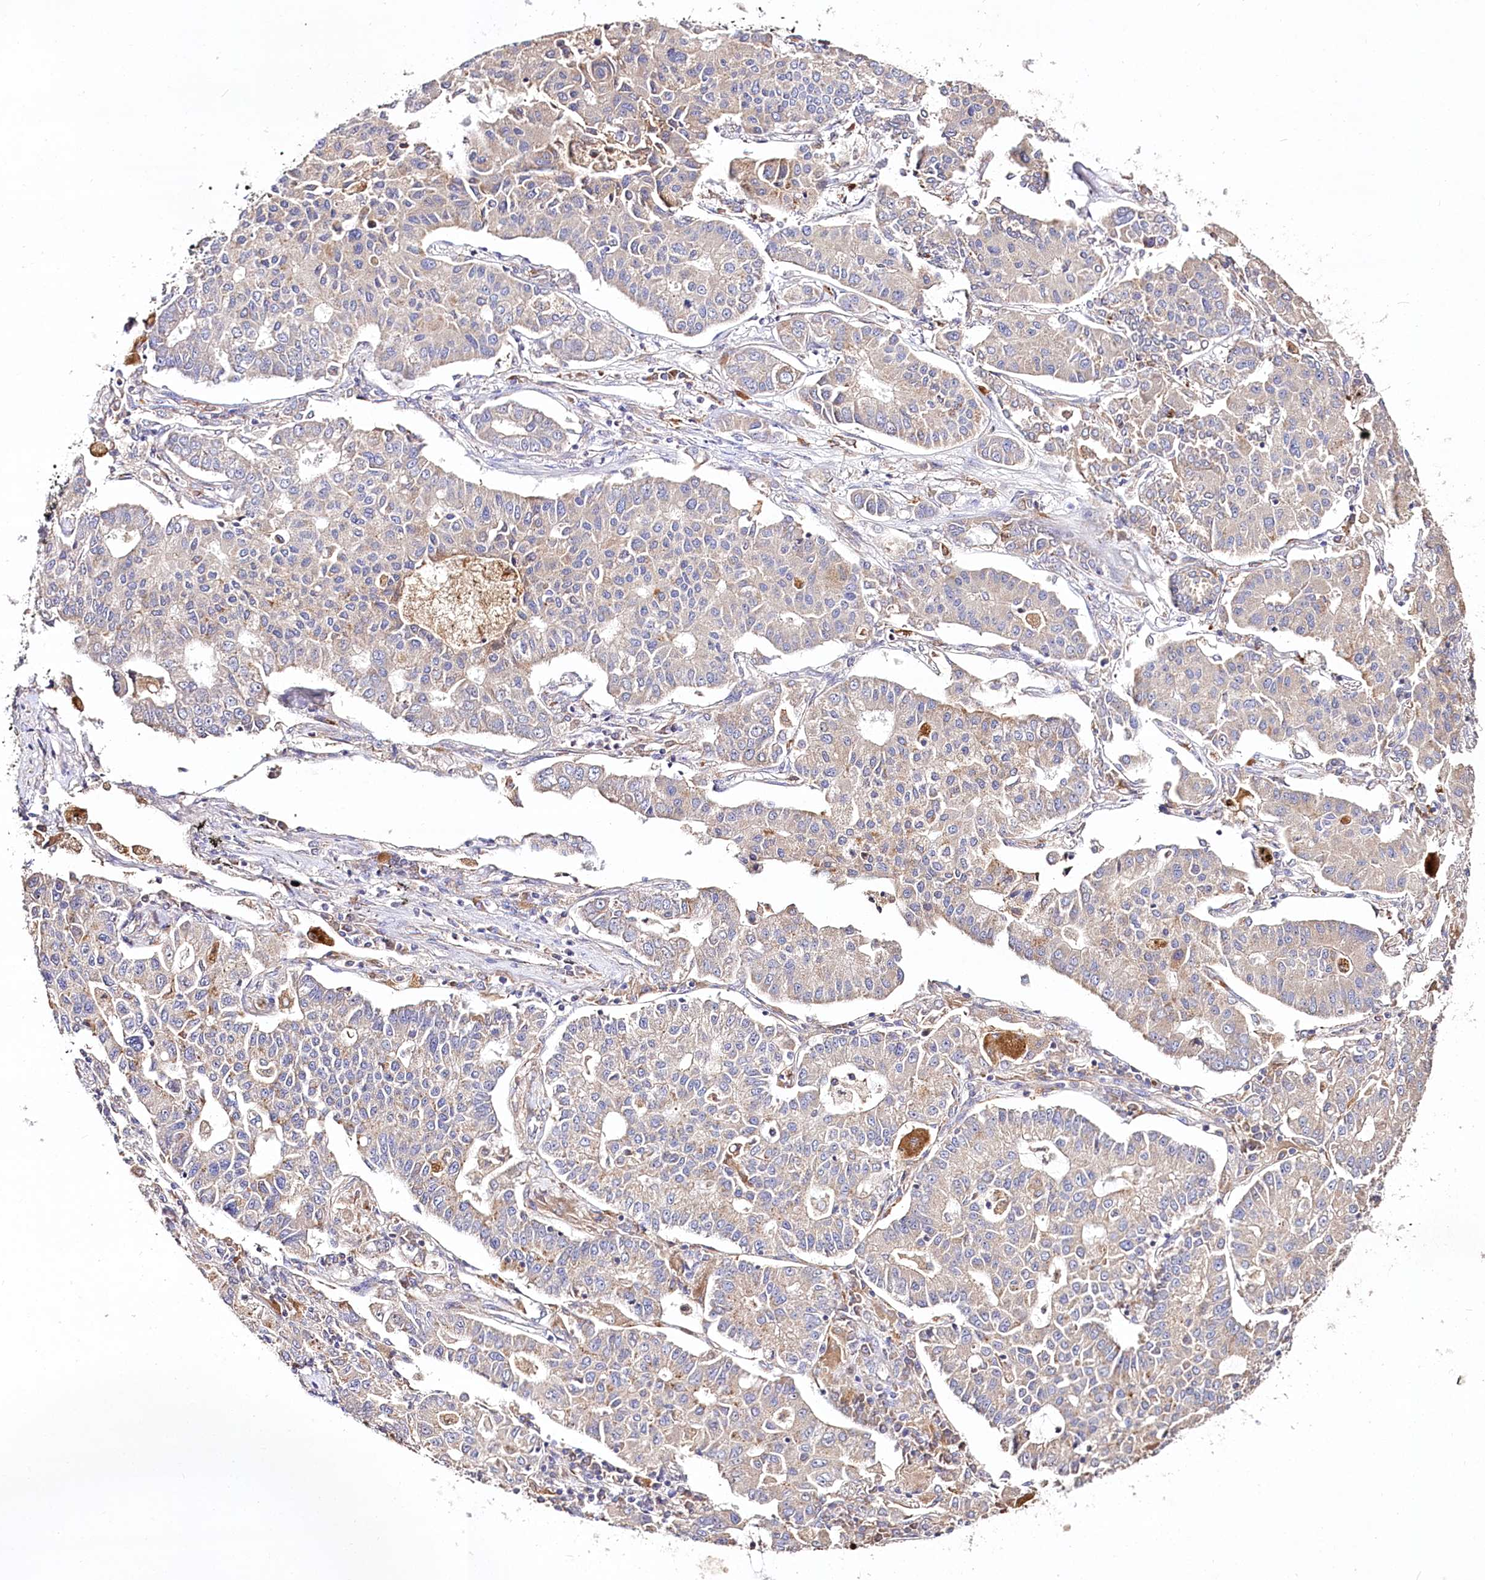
{"staining": {"intensity": "weak", "quantity": "25%-75%", "location": "cytoplasmic/membranous"}, "tissue": "lung cancer", "cell_type": "Tumor cells", "image_type": "cancer", "snomed": [{"axis": "morphology", "description": "Adenocarcinoma, NOS"}, {"axis": "topography", "description": "Lung"}], "caption": "A brown stain shows weak cytoplasmic/membranous staining of a protein in human lung cancer (adenocarcinoma) tumor cells. The staining was performed using DAB, with brown indicating positive protein expression. Nuclei are stained blue with hematoxylin.", "gene": "DMXL1", "patient": {"sex": "male", "age": 49}}